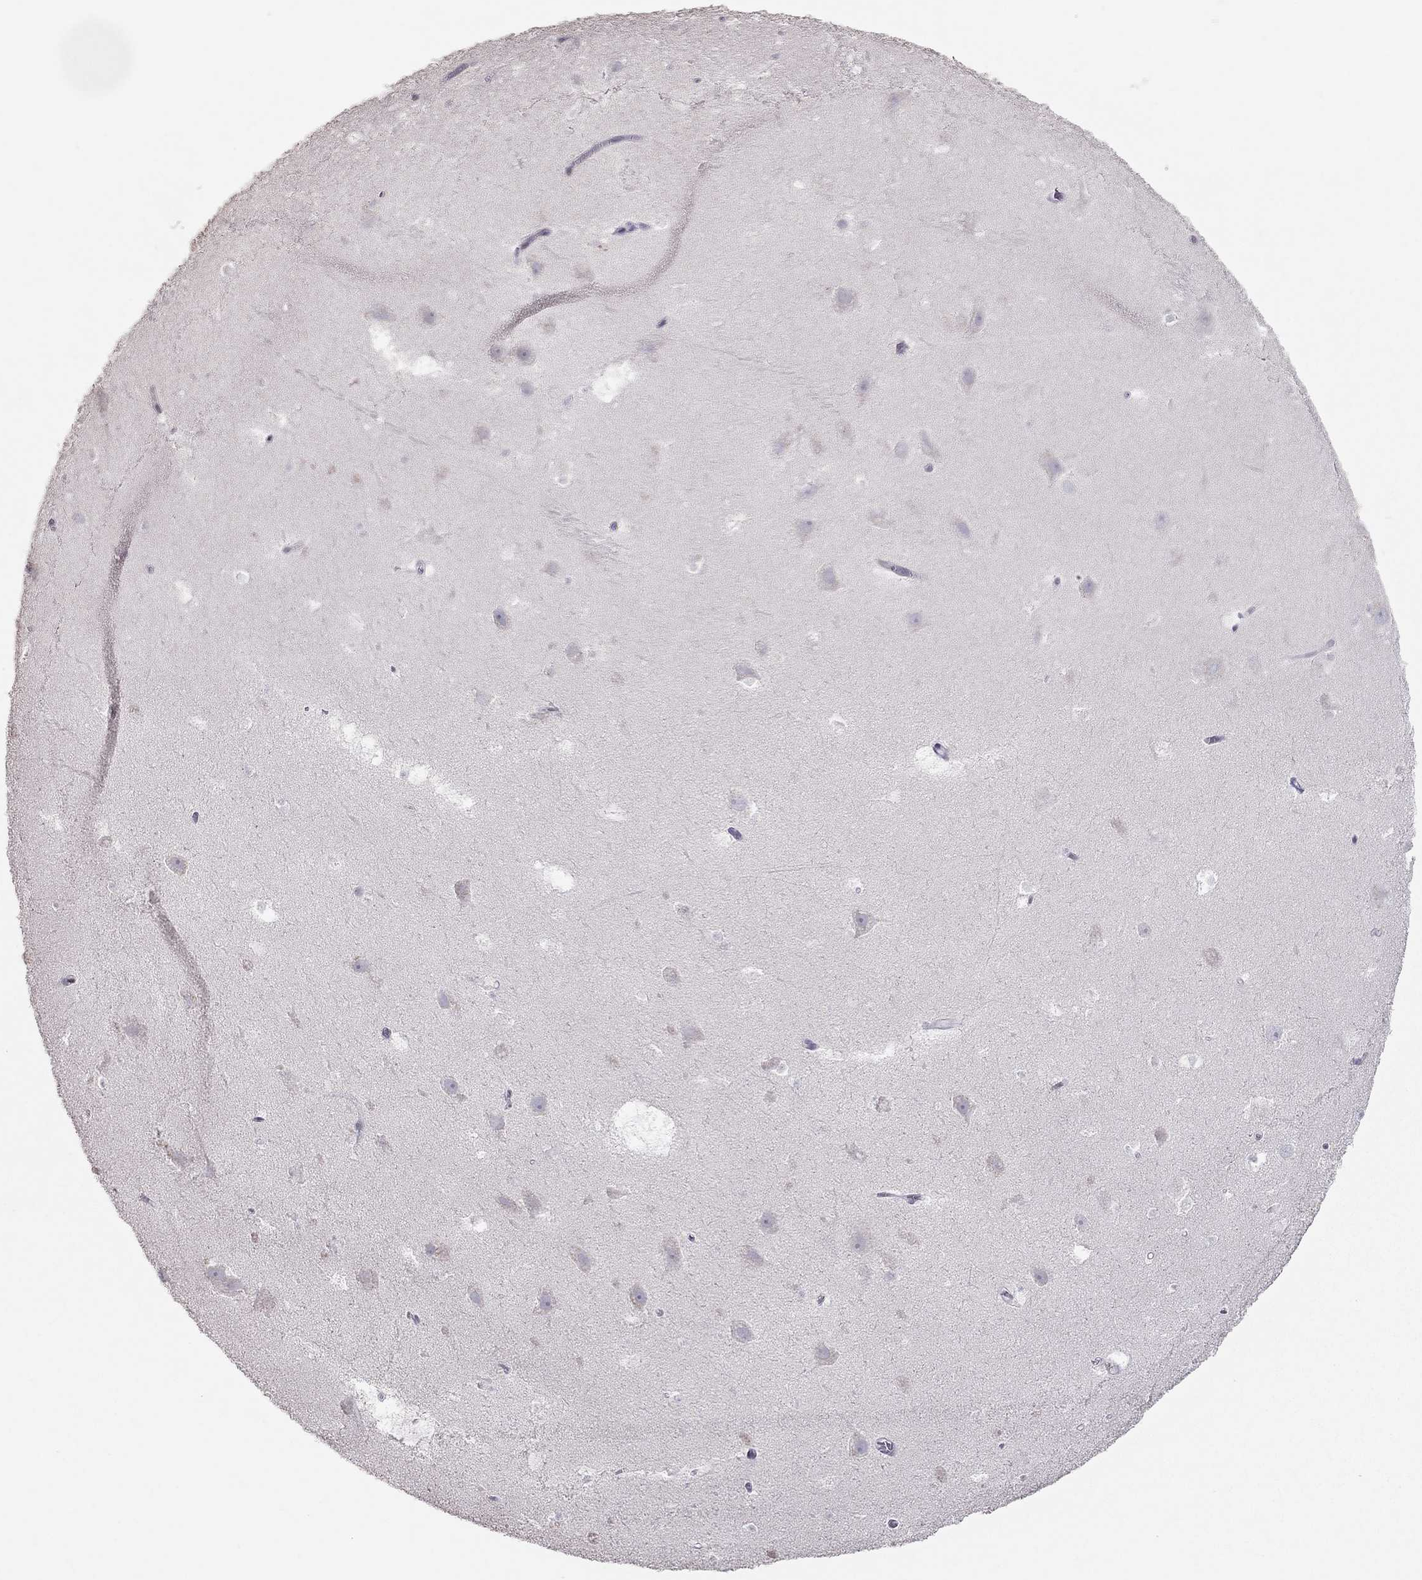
{"staining": {"intensity": "negative", "quantity": "none", "location": "none"}, "tissue": "hippocampus", "cell_type": "Glial cells", "image_type": "normal", "snomed": [{"axis": "morphology", "description": "Normal tissue, NOS"}, {"axis": "topography", "description": "Hippocampus"}], "caption": "DAB immunohistochemical staining of normal hippocampus displays no significant positivity in glial cells. (Stains: DAB (3,3'-diaminobenzidine) immunohistochemistry with hematoxylin counter stain, Microscopy: brightfield microscopy at high magnification).", "gene": "TSHB", "patient": {"sex": "male", "age": 26}}